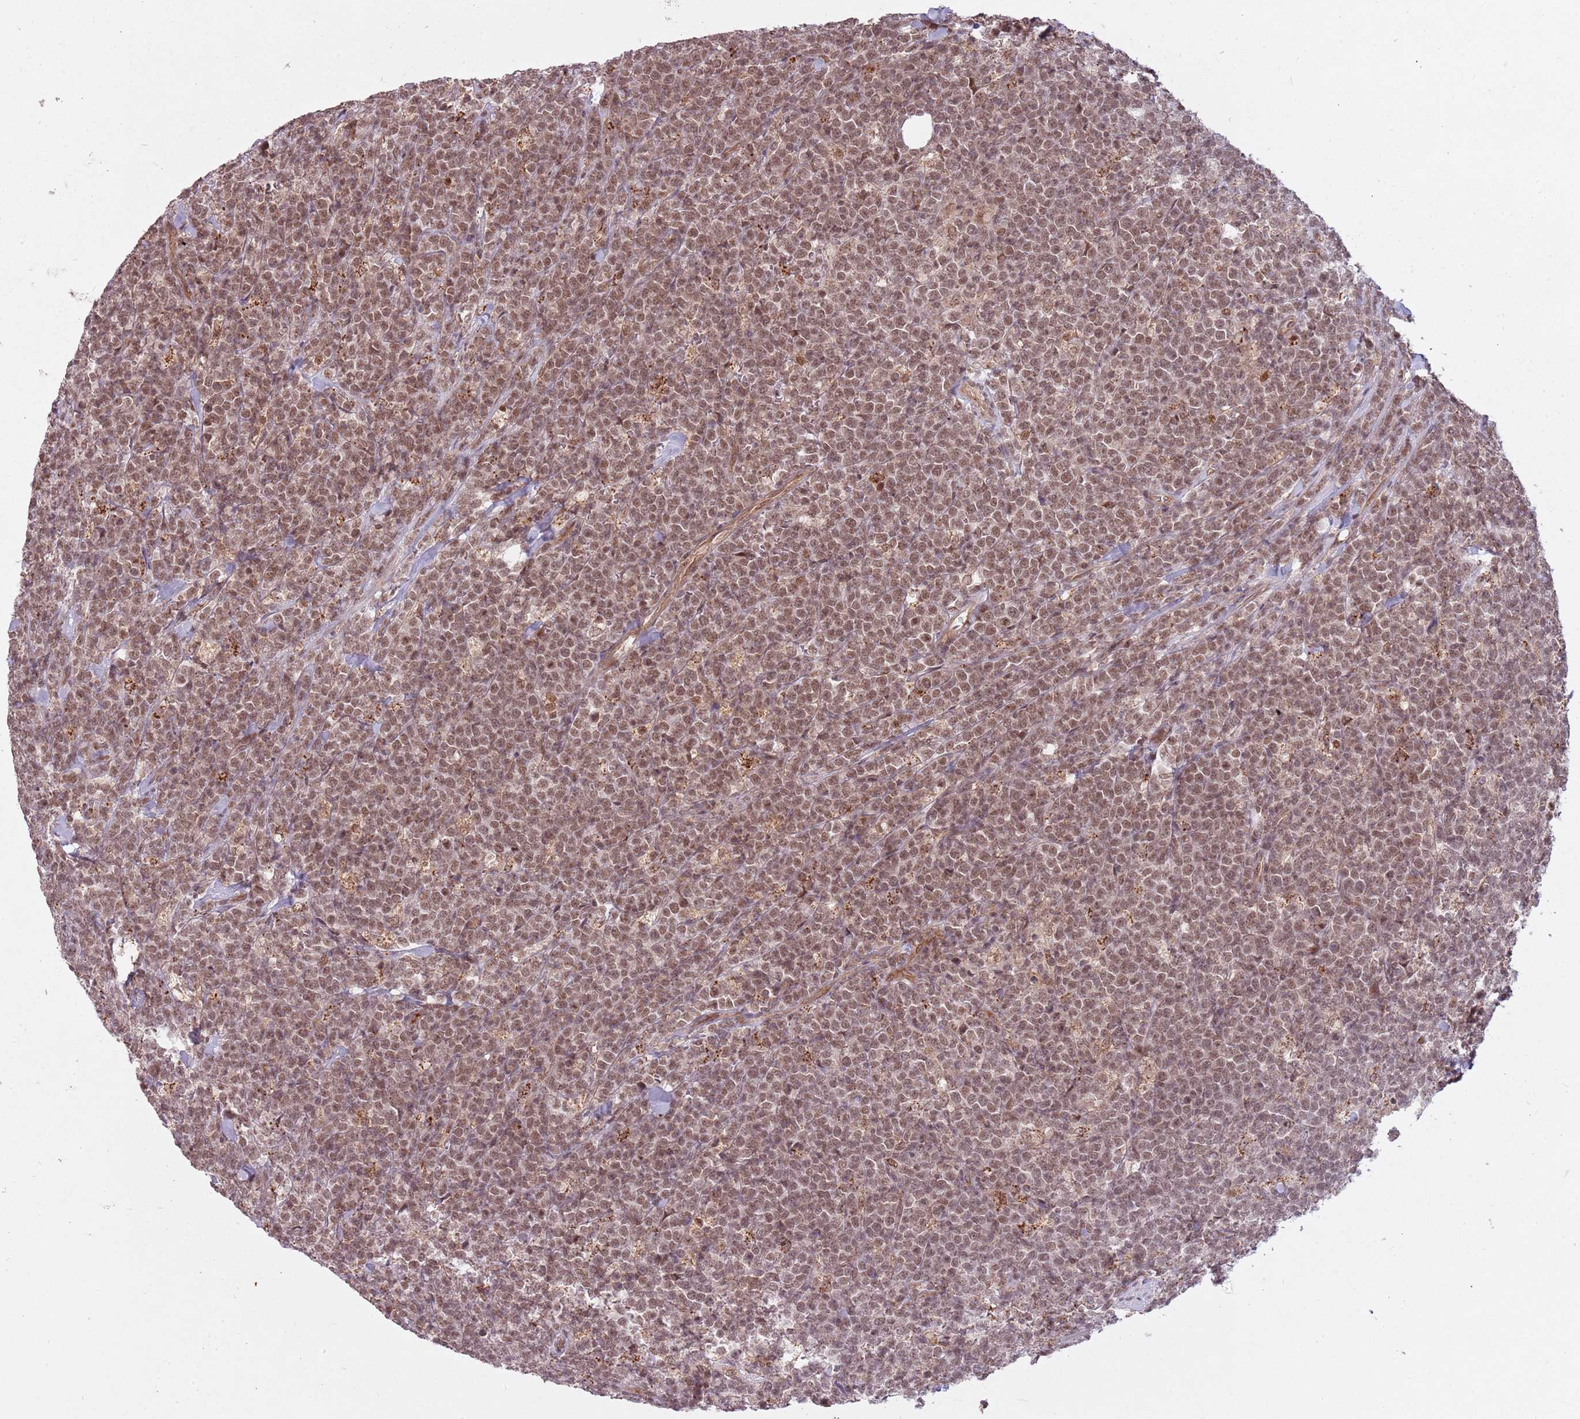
{"staining": {"intensity": "moderate", "quantity": ">75%", "location": "nuclear"}, "tissue": "lymphoma", "cell_type": "Tumor cells", "image_type": "cancer", "snomed": [{"axis": "morphology", "description": "Malignant lymphoma, non-Hodgkin's type, High grade"}, {"axis": "topography", "description": "Small intestine"}], "caption": "Immunohistochemistry (IHC) image of lymphoma stained for a protein (brown), which displays medium levels of moderate nuclear expression in about >75% of tumor cells.", "gene": "SUDS3", "patient": {"sex": "male", "age": 8}}